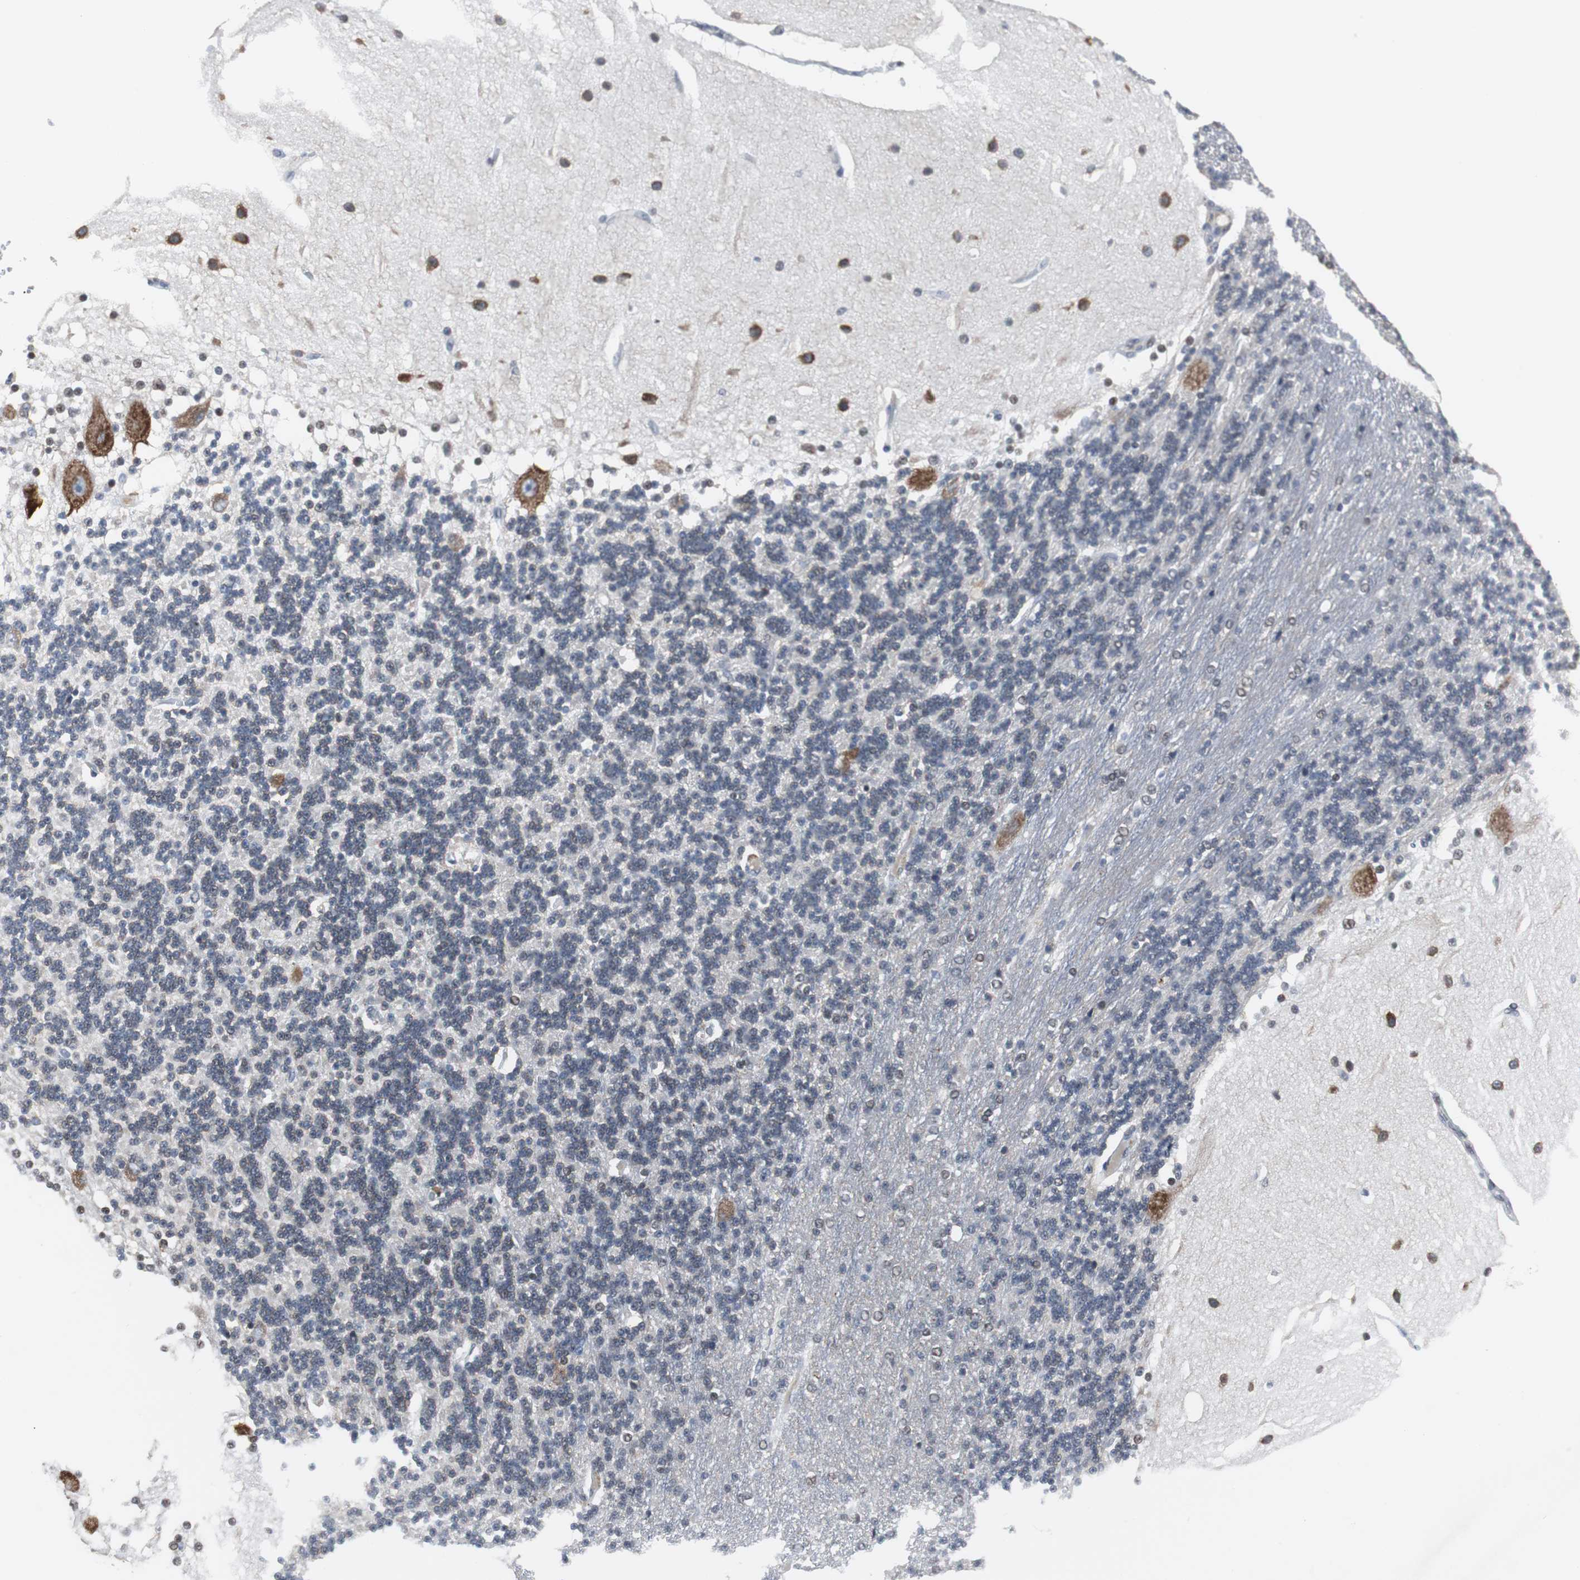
{"staining": {"intensity": "weak", "quantity": "25%-75%", "location": "cytoplasmic/membranous"}, "tissue": "cerebellum", "cell_type": "Cells in granular layer", "image_type": "normal", "snomed": [{"axis": "morphology", "description": "Normal tissue, NOS"}, {"axis": "topography", "description": "Cerebellum"}], "caption": "The image exhibits a brown stain indicating the presence of a protein in the cytoplasmic/membranous of cells in granular layer in cerebellum.", "gene": "ZHX2", "patient": {"sex": "female", "age": 54}}